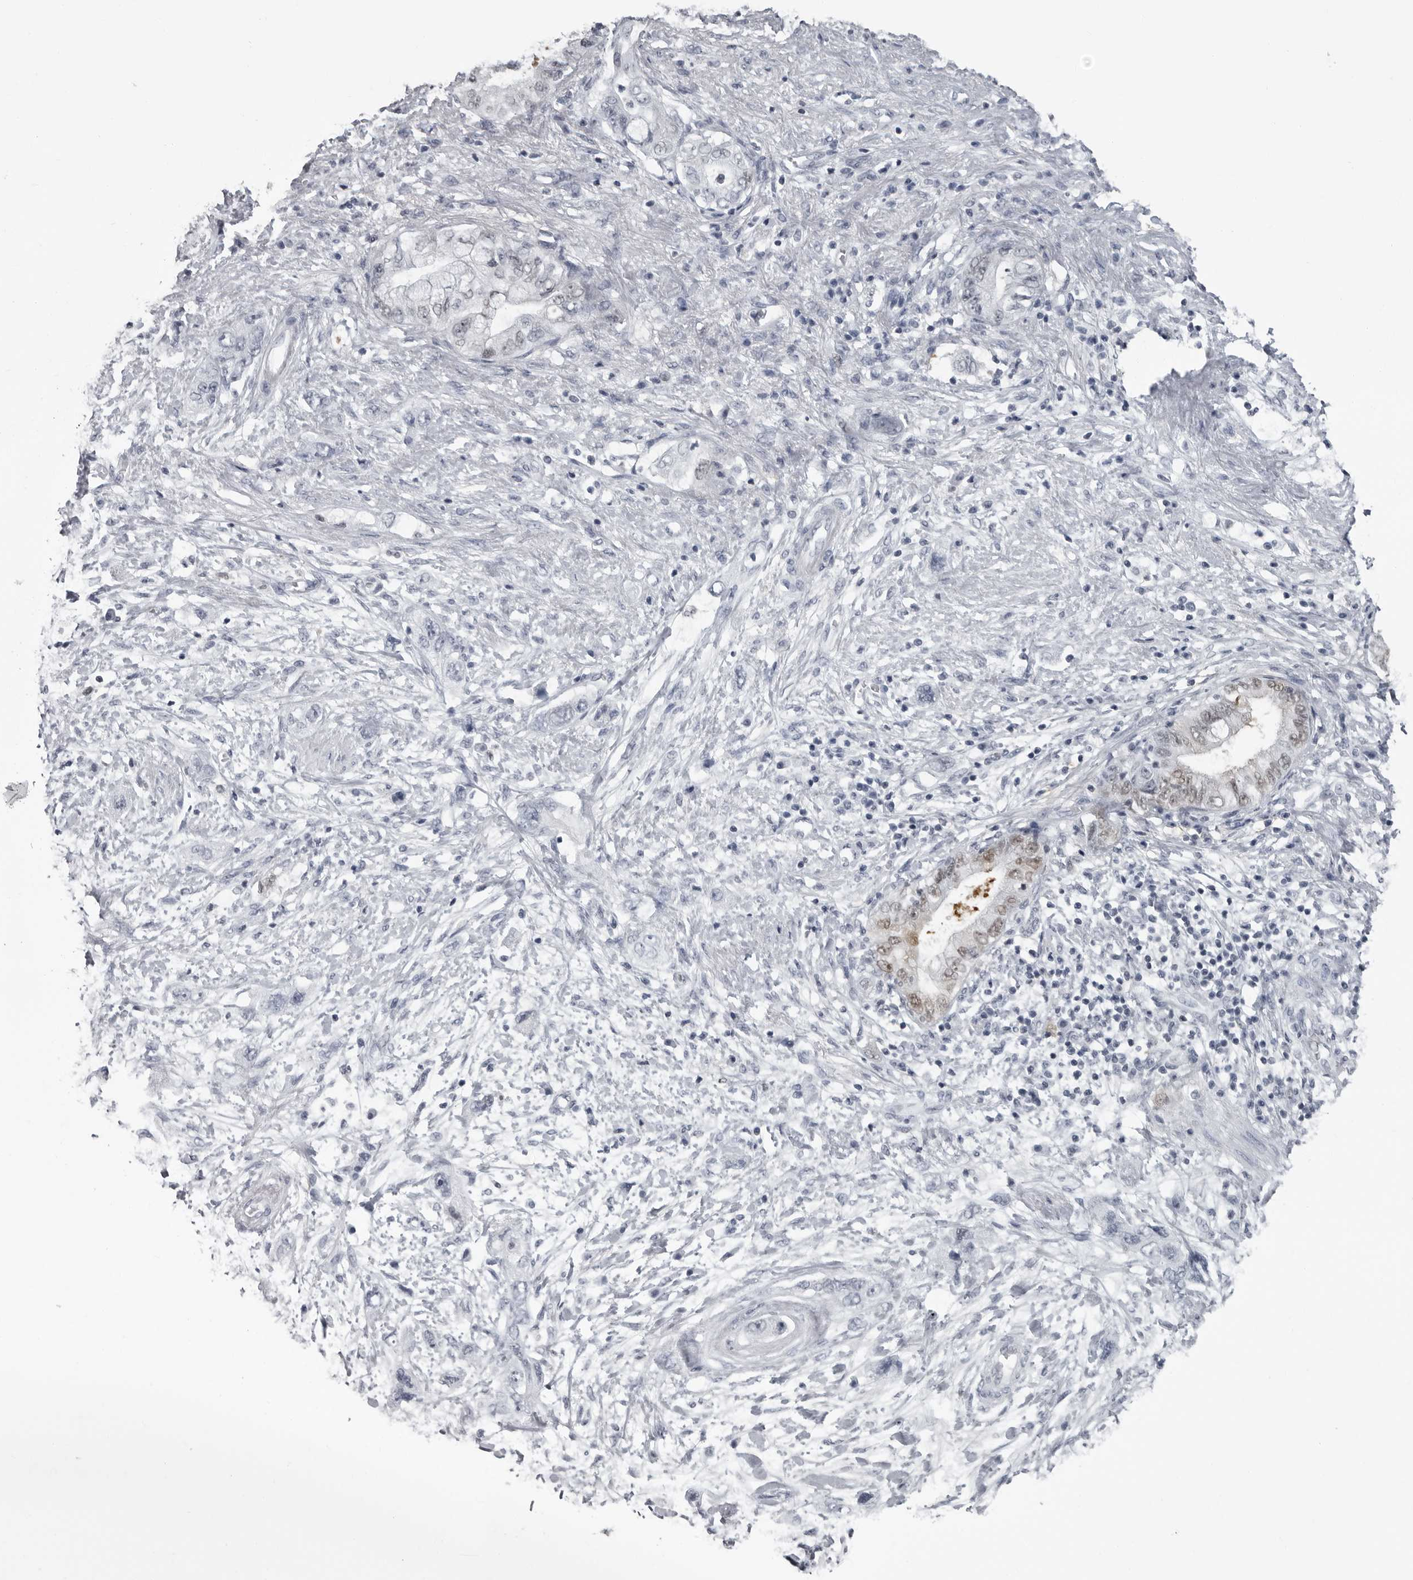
{"staining": {"intensity": "negative", "quantity": "none", "location": "none"}, "tissue": "pancreatic cancer", "cell_type": "Tumor cells", "image_type": "cancer", "snomed": [{"axis": "morphology", "description": "Adenocarcinoma, NOS"}, {"axis": "topography", "description": "Pancreas"}], "caption": "A histopathology image of pancreatic cancer stained for a protein shows no brown staining in tumor cells.", "gene": "LZIC", "patient": {"sex": "female", "age": 73}}